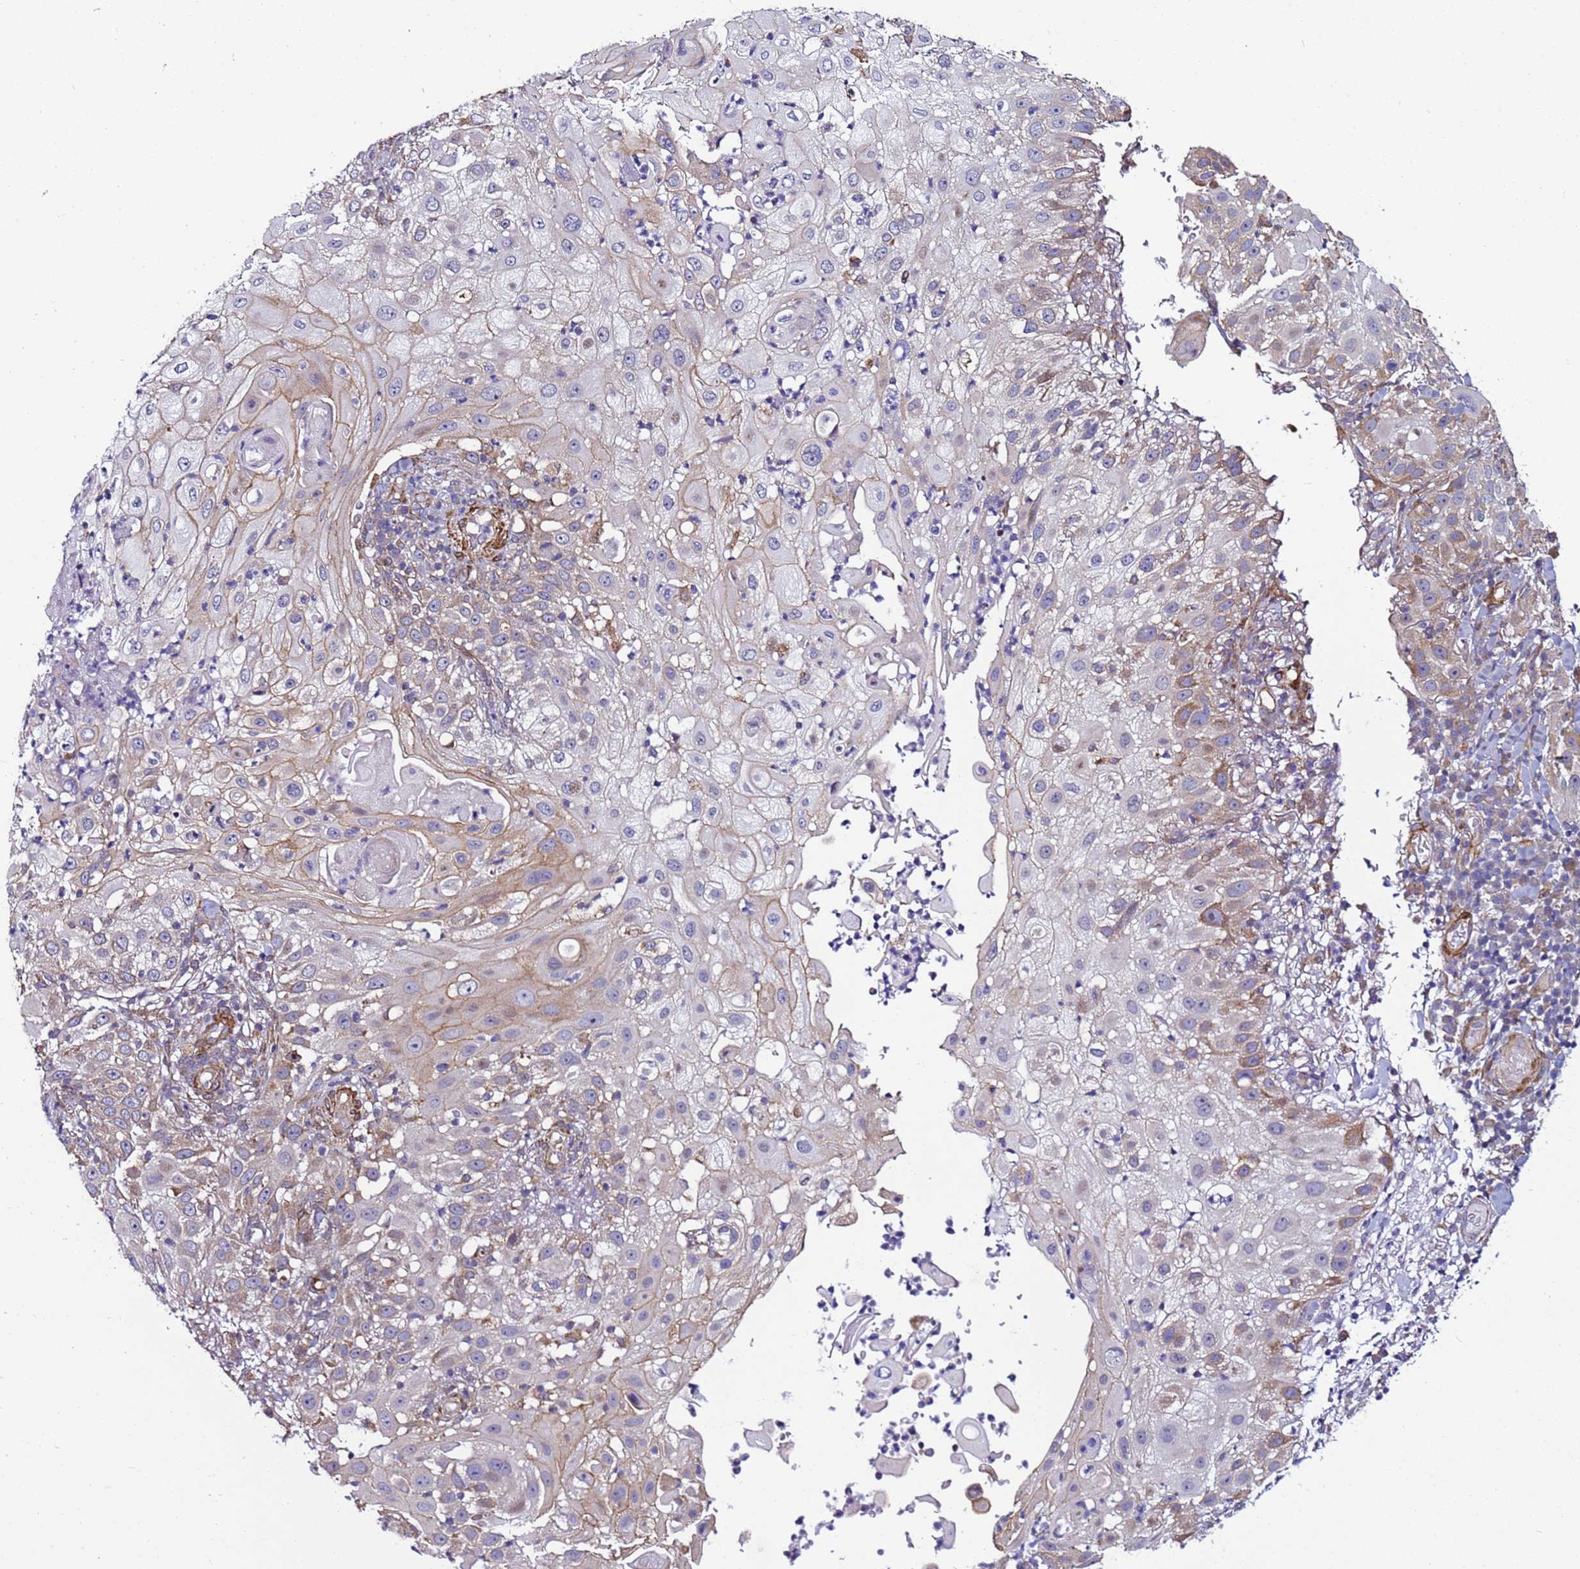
{"staining": {"intensity": "weak", "quantity": "<25%", "location": "cytoplasmic/membranous"}, "tissue": "skin cancer", "cell_type": "Tumor cells", "image_type": "cancer", "snomed": [{"axis": "morphology", "description": "Squamous cell carcinoma, NOS"}, {"axis": "topography", "description": "Skin"}], "caption": "A photomicrograph of skin squamous cell carcinoma stained for a protein exhibits no brown staining in tumor cells.", "gene": "MCRIP1", "patient": {"sex": "female", "age": 44}}